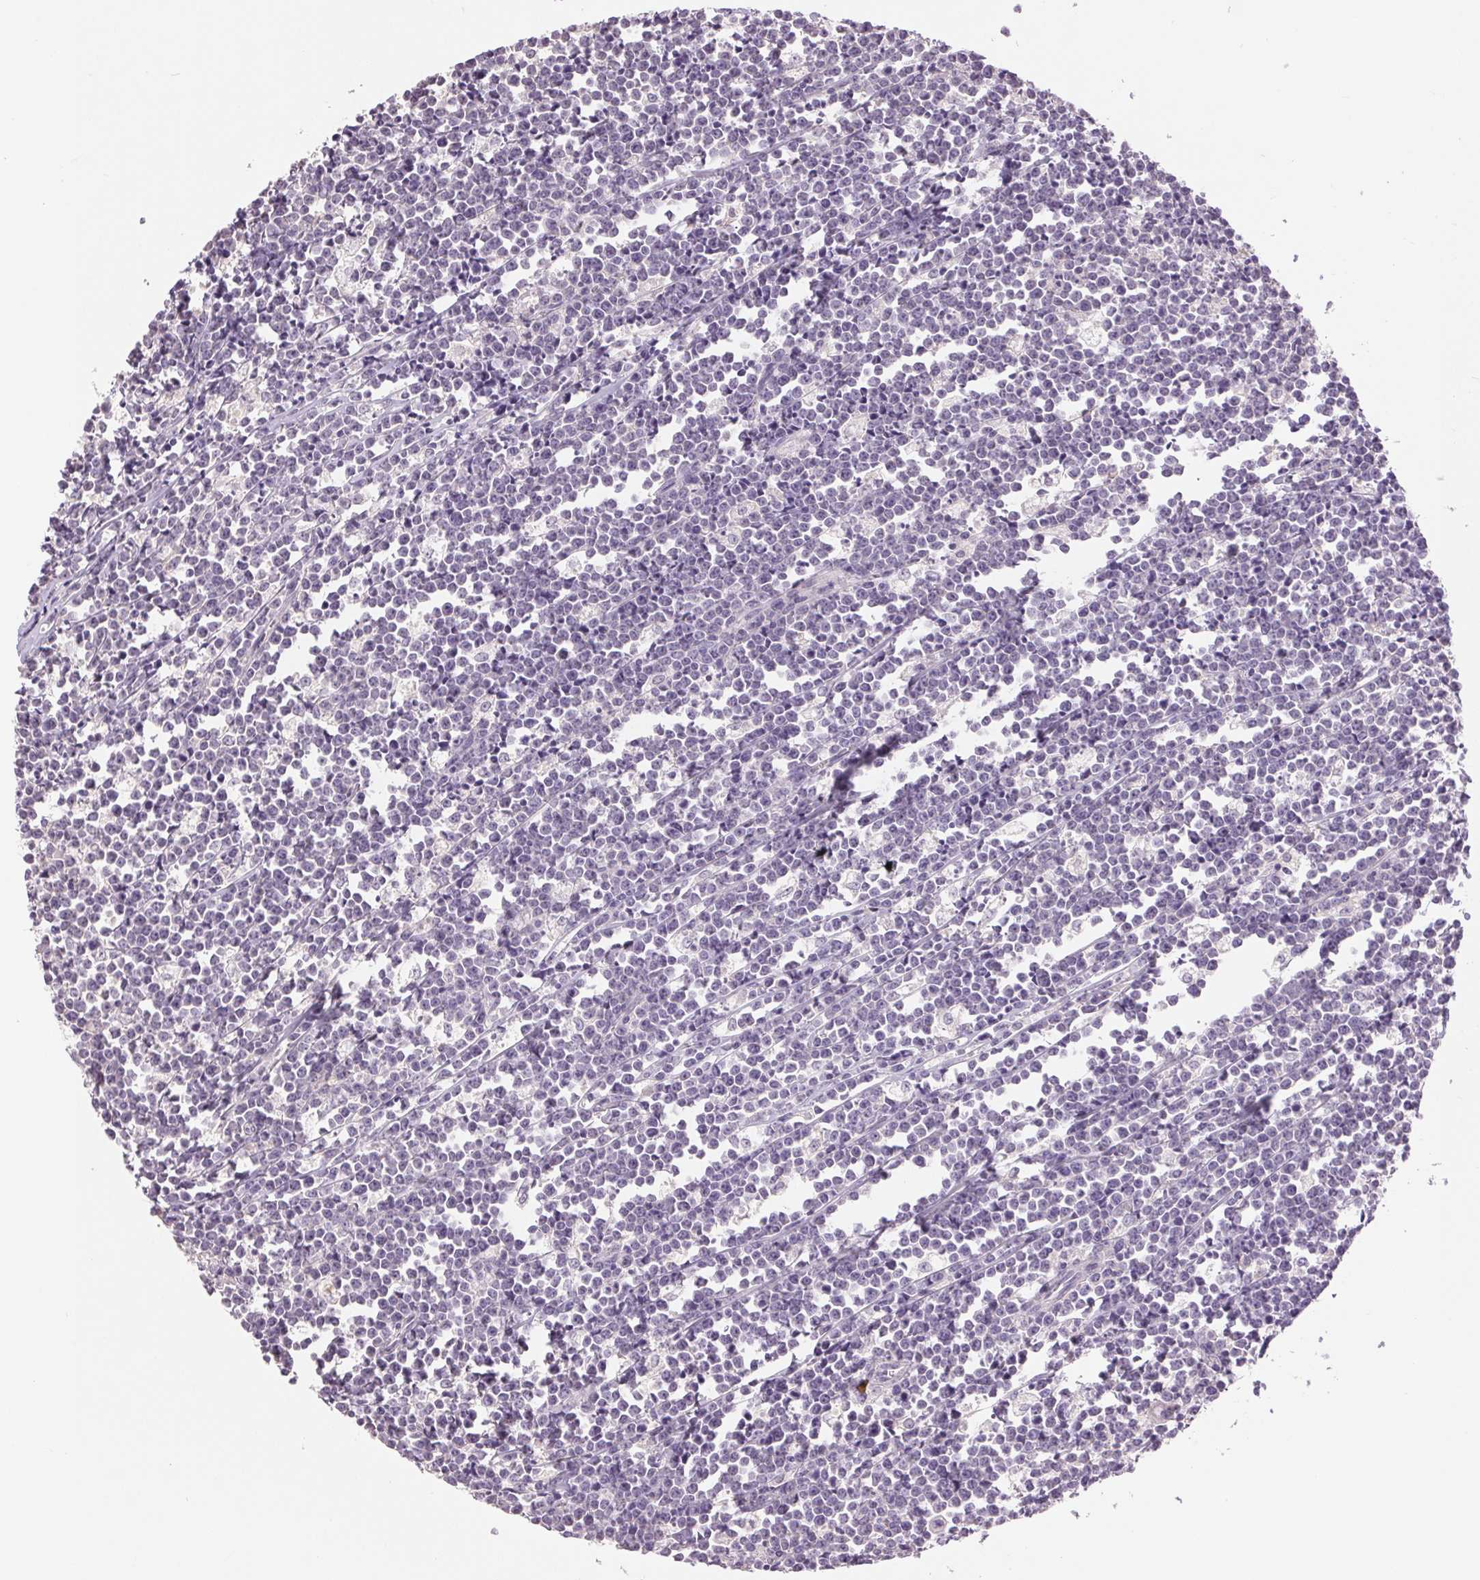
{"staining": {"intensity": "negative", "quantity": "none", "location": "none"}, "tissue": "lymphoma", "cell_type": "Tumor cells", "image_type": "cancer", "snomed": [{"axis": "morphology", "description": "Malignant lymphoma, non-Hodgkin's type, High grade"}, {"axis": "topography", "description": "Small intestine"}], "caption": "Photomicrograph shows no significant protein positivity in tumor cells of lymphoma.", "gene": "FXYD4", "patient": {"sex": "female", "age": 56}}